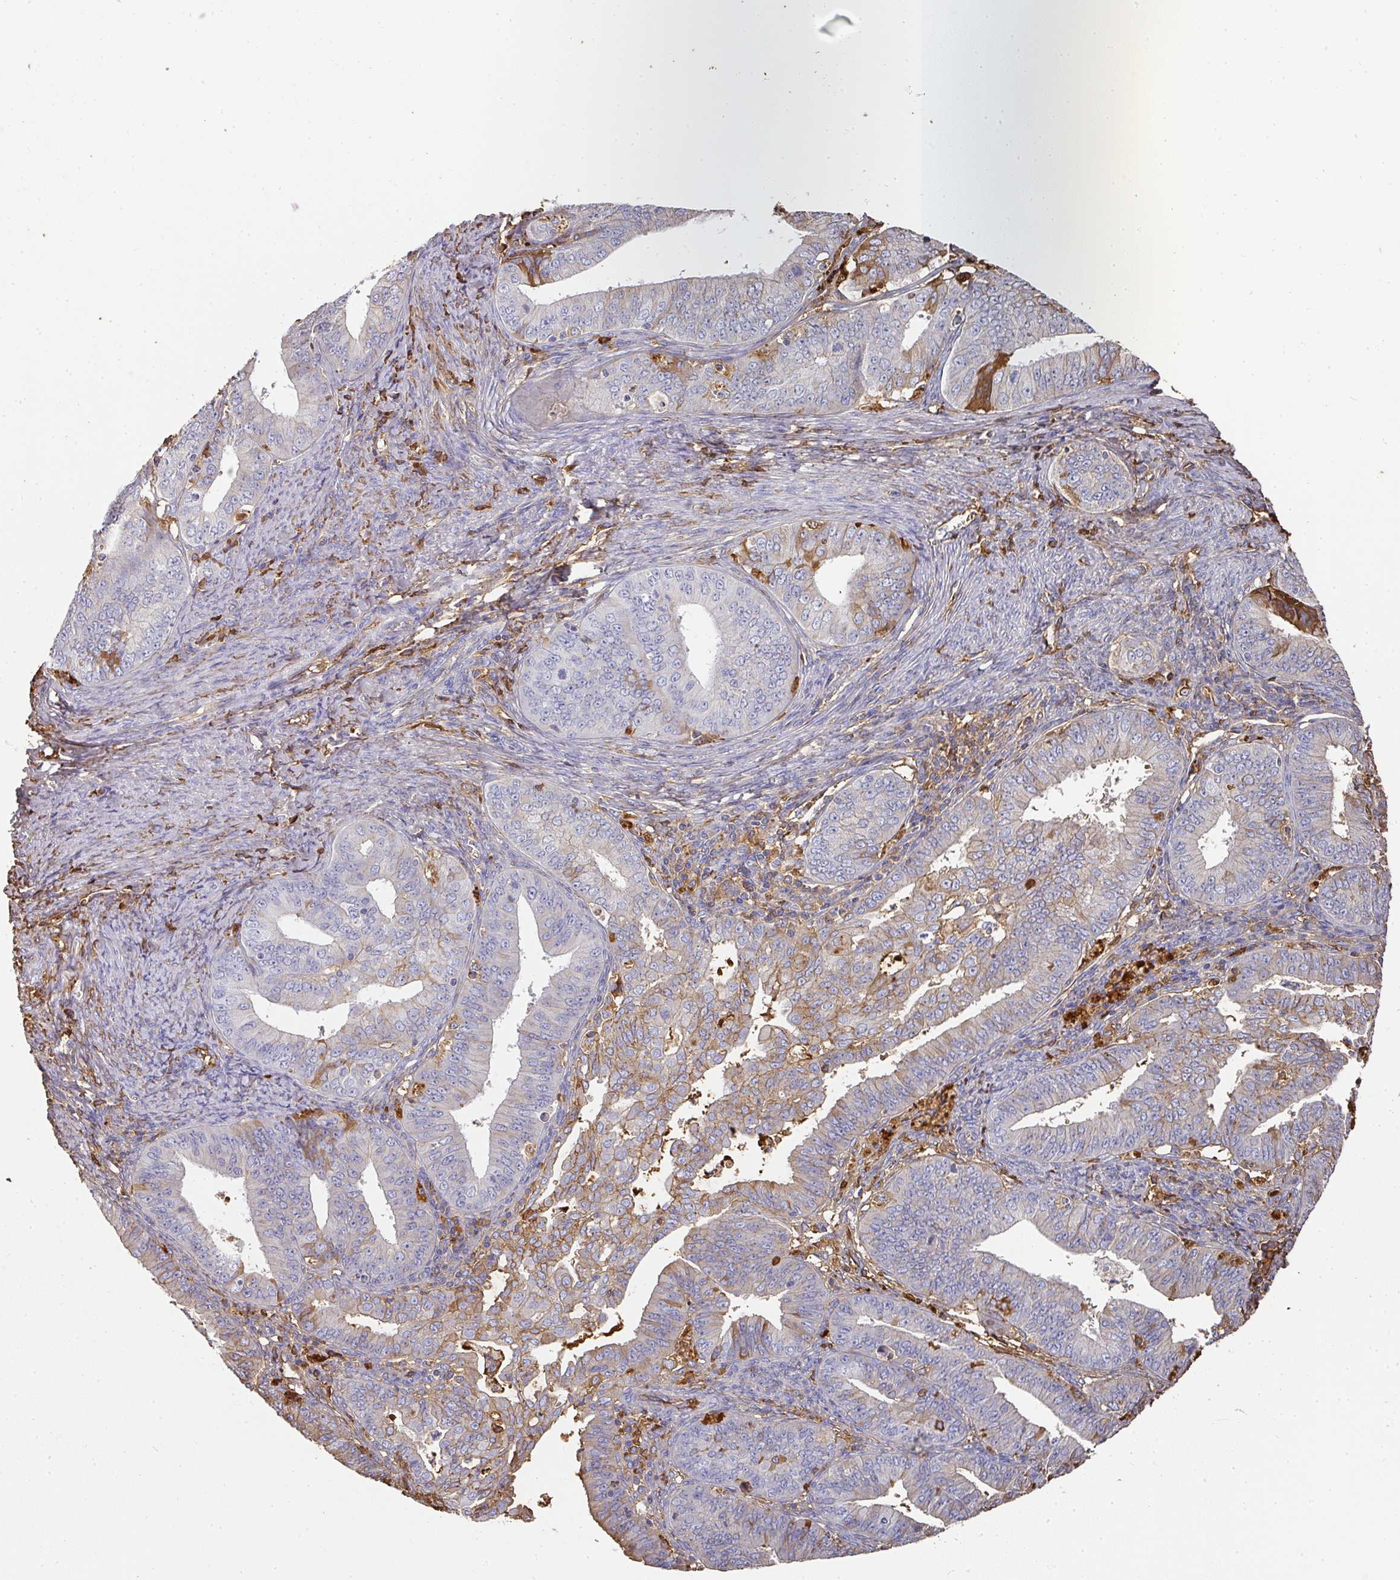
{"staining": {"intensity": "weak", "quantity": "<25%", "location": "cytoplasmic/membranous"}, "tissue": "endometrial cancer", "cell_type": "Tumor cells", "image_type": "cancer", "snomed": [{"axis": "morphology", "description": "Adenocarcinoma, NOS"}, {"axis": "topography", "description": "Endometrium"}], "caption": "This is an IHC micrograph of human endometrial cancer (adenocarcinoma). There is no staining in tumor cells.", "gene": "ALB", "patient": {"sex": "female", "age": 73}}